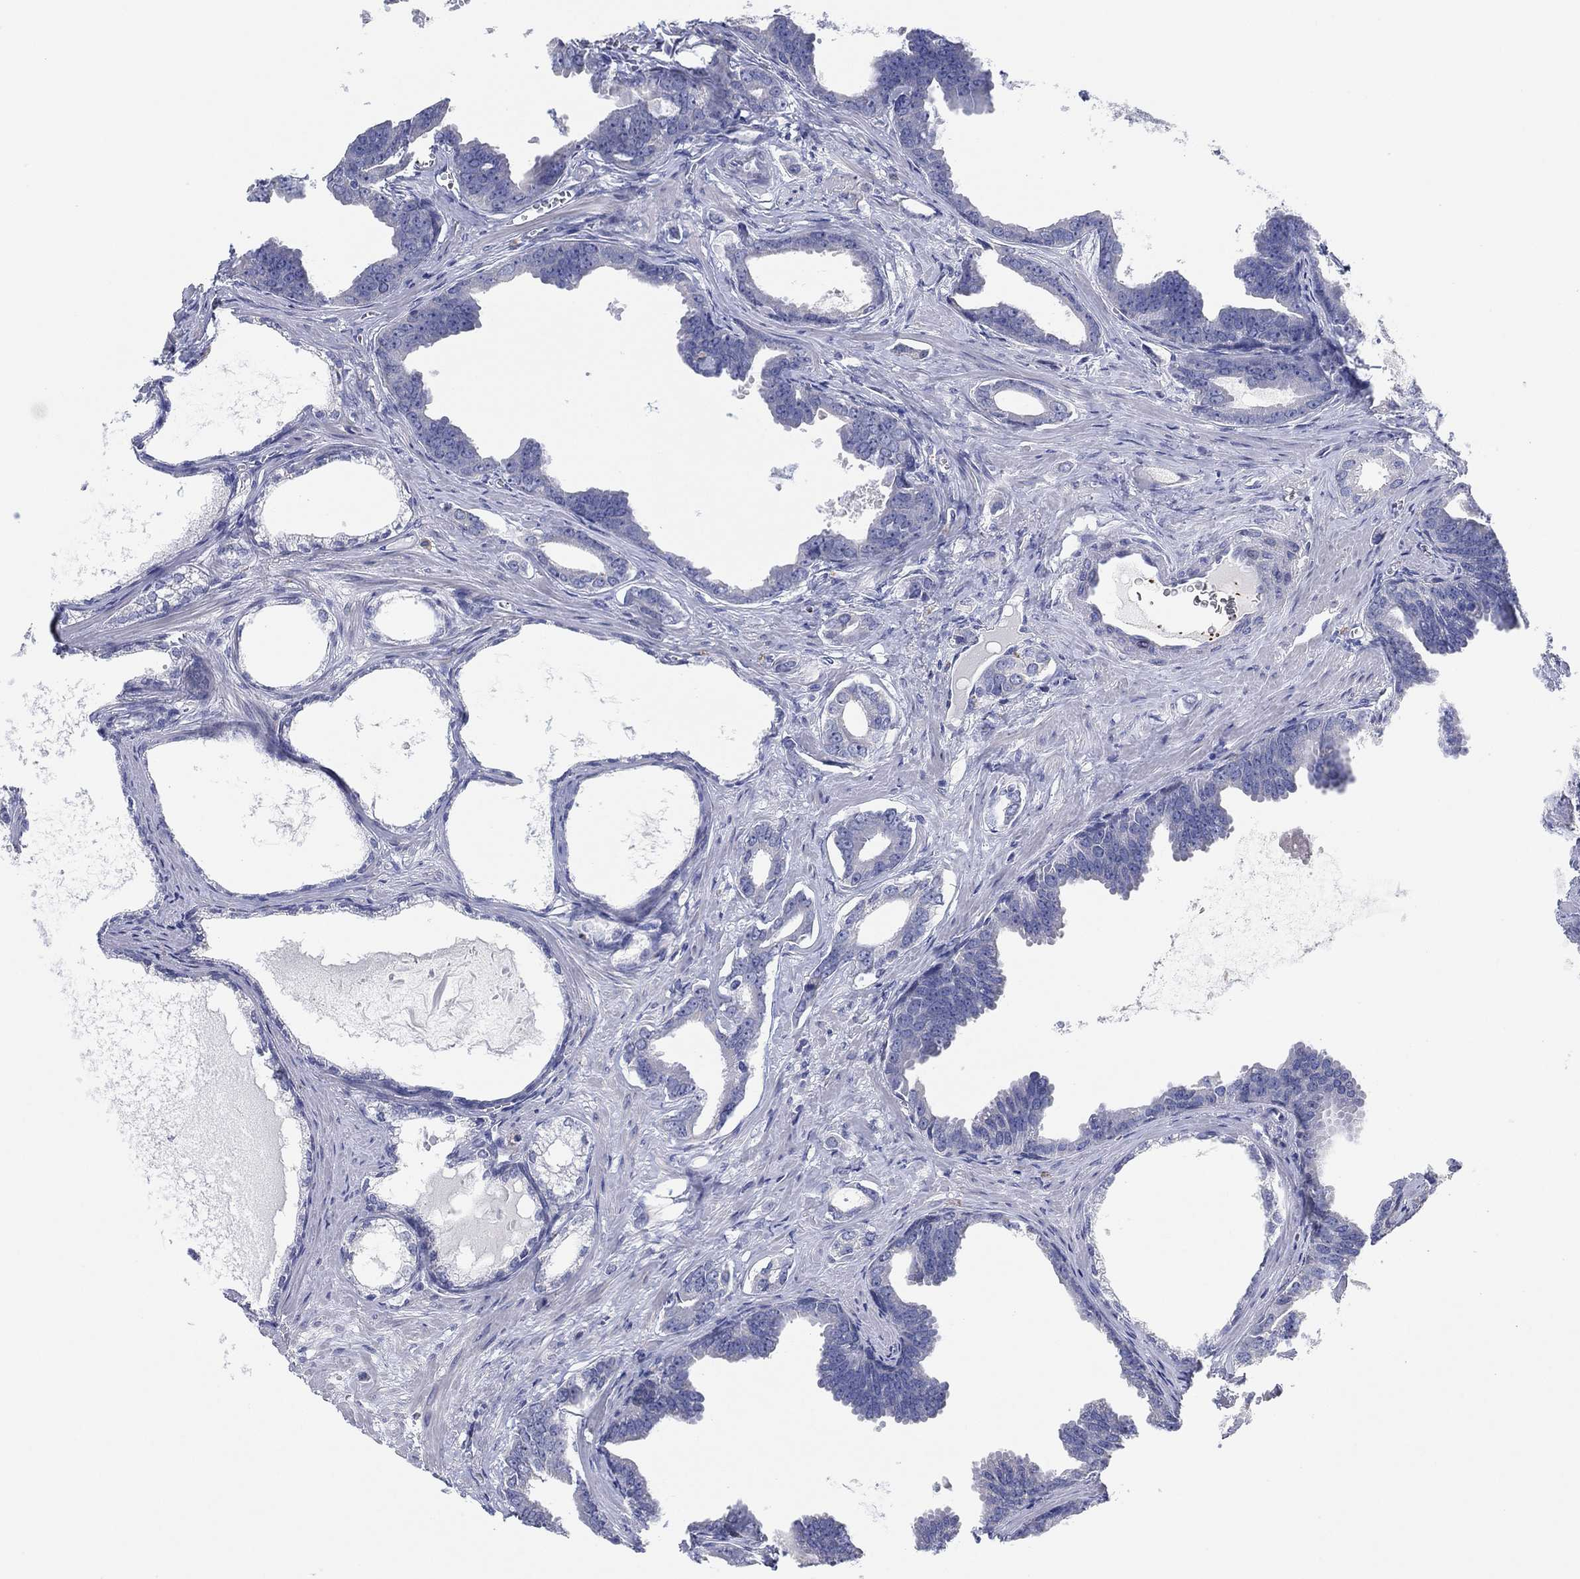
{"staining": {"intensity": "negative", "quantity": "none", "location": "none"}, "tissue": "prostate cancer", "cell_type": "Tumor cells", "image_type": "cancer", "snomed": [{"axis": "morphology", "description": "Adenocarcinoma, NOS"}, {"axis": "topography", "description": "Prostate"}], "caption": "A high-resolution histopathology image shows IHC staining of adenocarcinoma (prostate), which displays no significant positivity in tumor cells.", "gene": "TMEM40", "patient": {"sex": "male", "age": 66}}